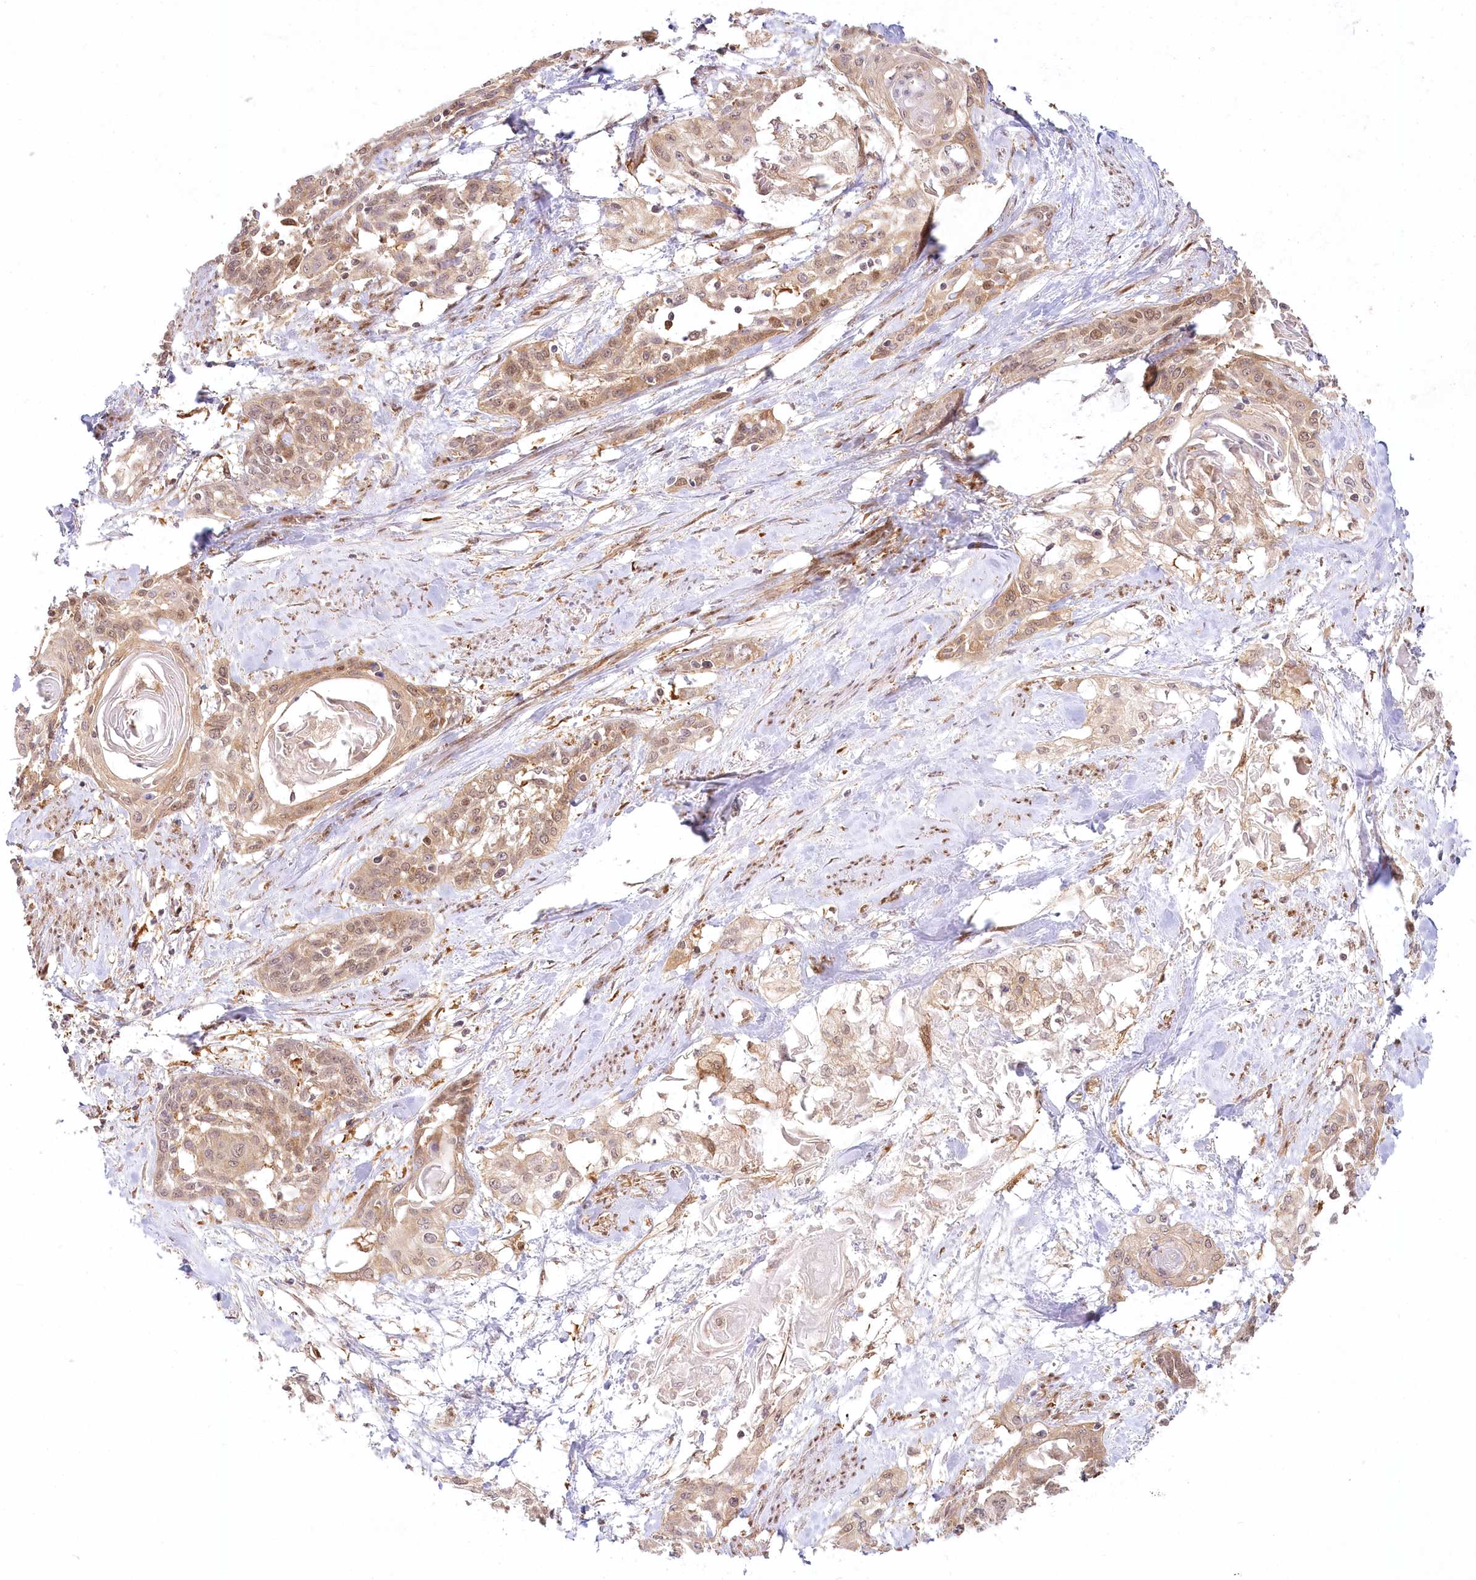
{"staining": {"intensity": "weak", "quantity": ">75%", "location": "cytoplasmic/membranous"}, "tissue": "cervical cancer", "cell_type": "Tumor cells", "image_type": "cancer", "snomed": [{"axis": "morphology", "description": "Squamous cell carcinoma, NOS"}, {"axis": "topography", "description": "Cervix"}], "caption": "Protein expression analysis of human cervical squamous cell carcinoma reveals weak cytoplasmic/membranous staining in about >75% of tumor cells.", "gene": "INPP4B", "patient": {"sex": "female", "age": 57}}